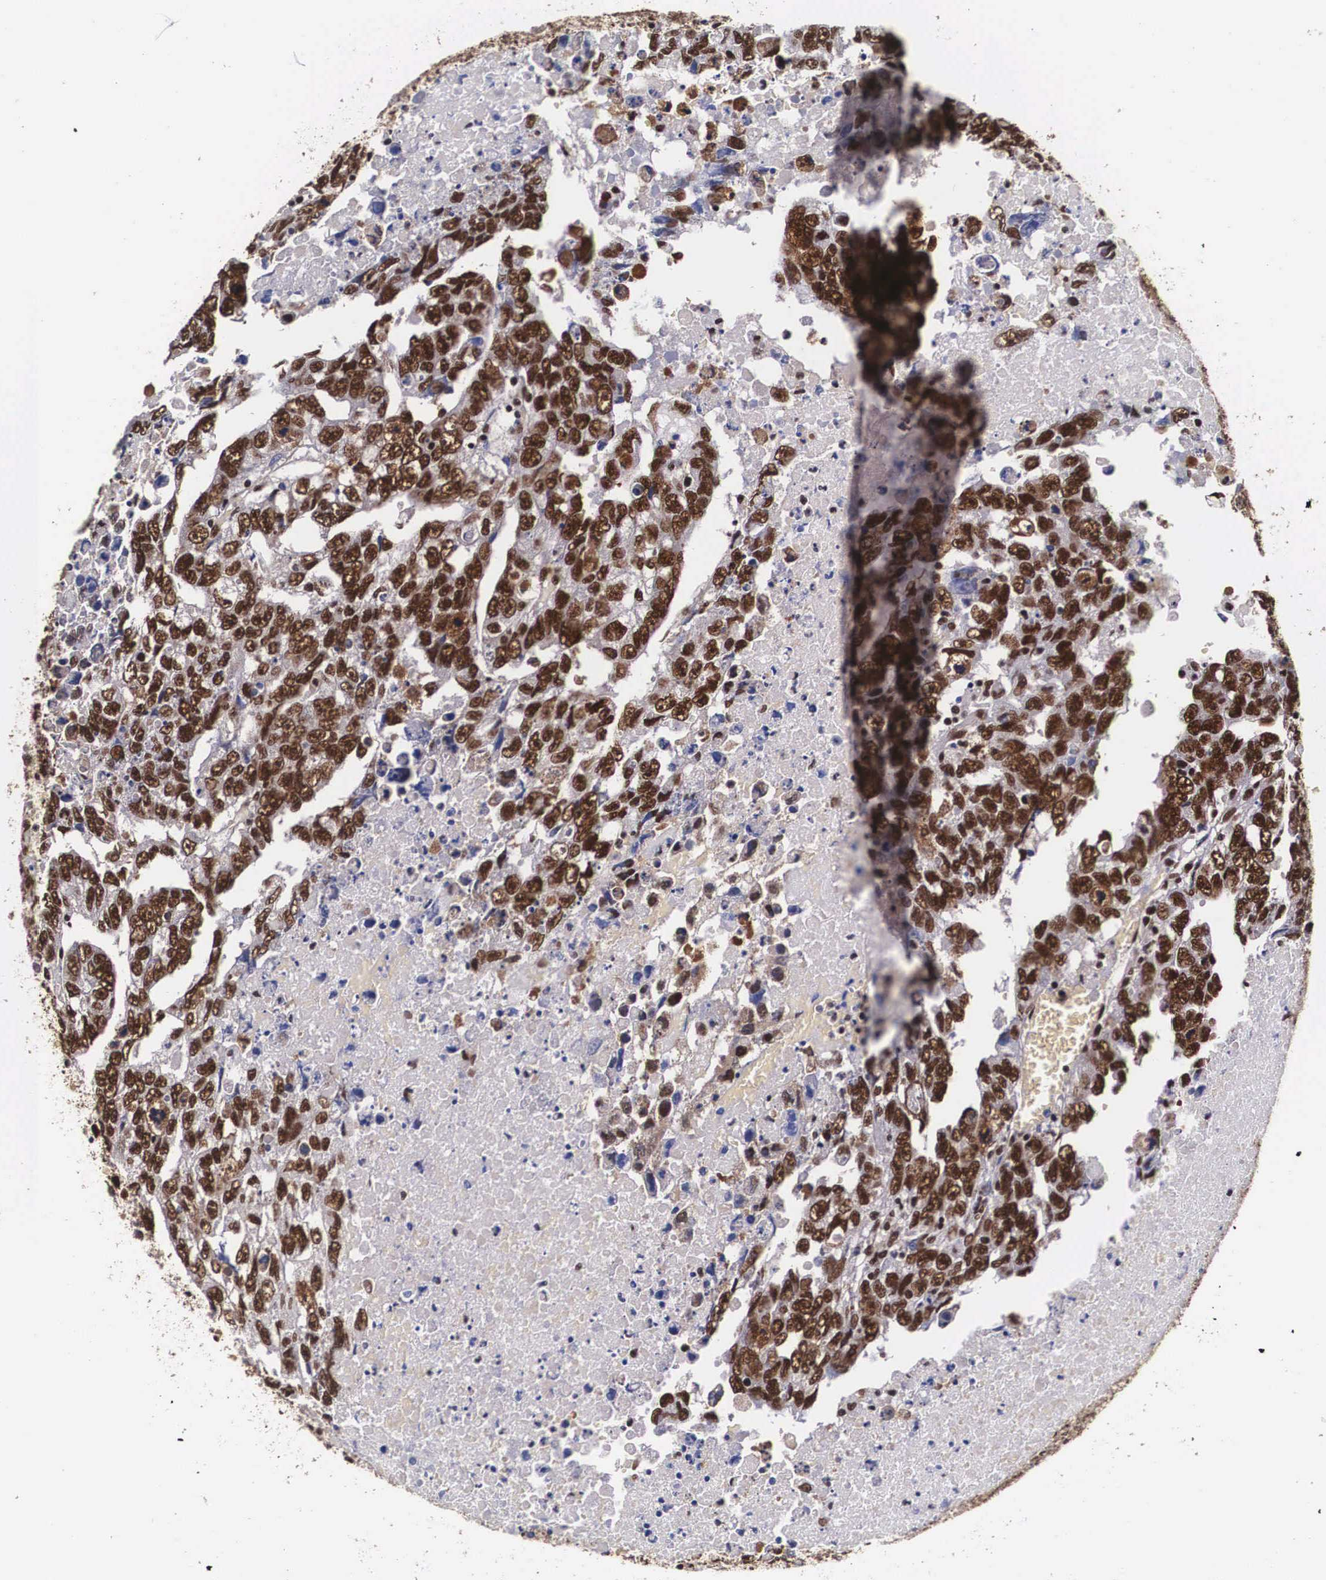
{"staining": {"intensity": "strong", "quantity": ">75%", "location": "nuclear"}, "tissue": "testis cancer", "cell_type": "Tumor cells", "image_type": "cancer", "snomed": [{"axis": "morphology", "description": "Carcinoma, Embryonal, NOS"}, {"axis": "topography", "description": "Testis"}], "caption": "Brown immunohistochemical staining in human testis cancer exhibits strong nuclear positivity in about >75% of tumor cells.", "gene": "PABPN1", "patient": {"sex": "male", "age": 36}}